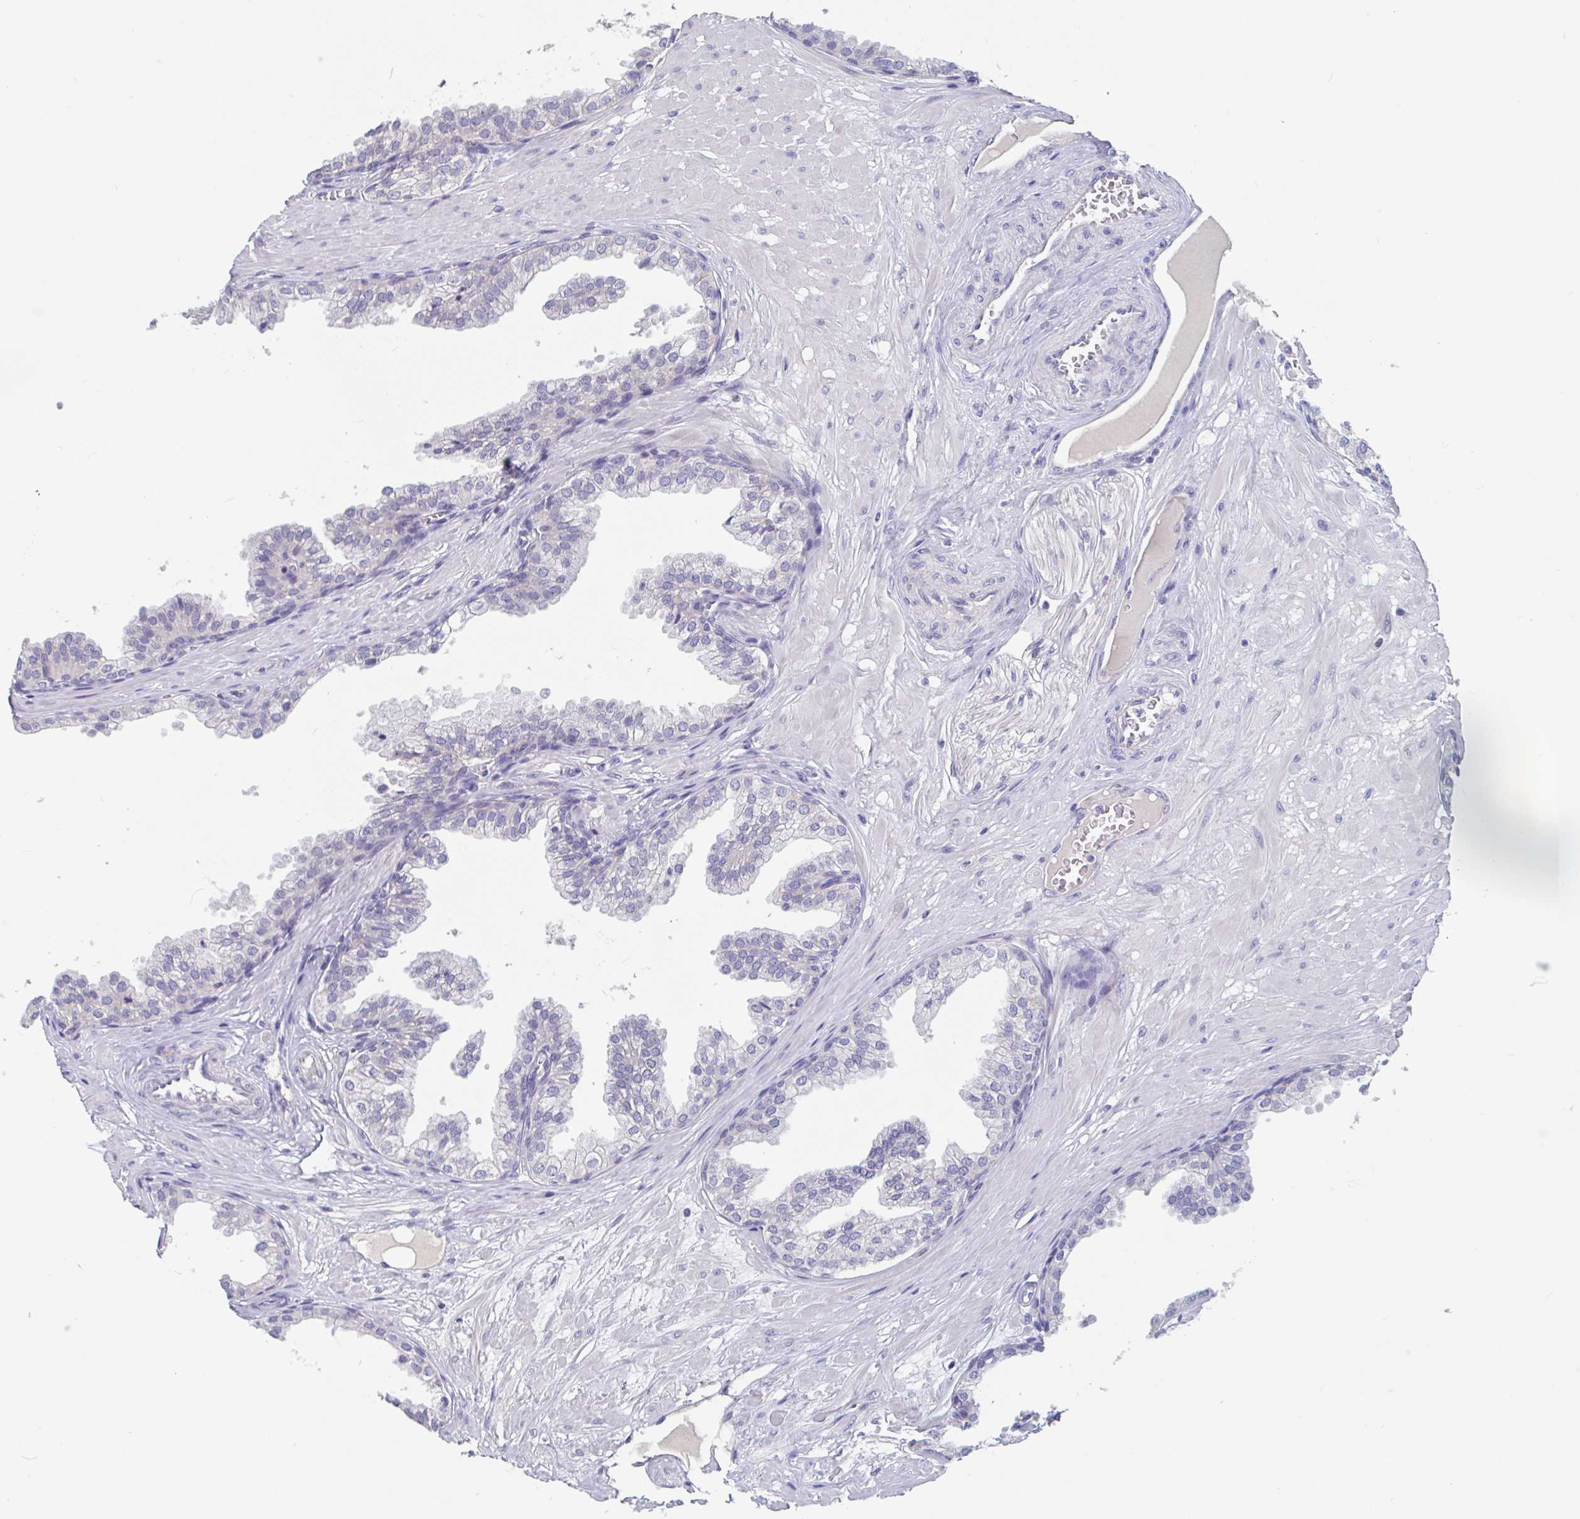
{"staining": {"intensity": "negative", "quantity": "none", "location": "none"}, "tissue": "prostate", "cell_type": "Glandular cells", "image_type": "normal", "snomed": [{"axis": "morphology", "description": "Normal tissue, NOS"}, {"axis": "topography", "description": "Prostate"}, {"axis": "topography", "description": "Peripheral nerve tissue"}], "caption": "A high-resolution image shows immunohistochemistry staining of benign prostate, which displays no significant staining in glandular cells.", "gene": "UNKL", "patient": {"sex": "male", "age": 55}}